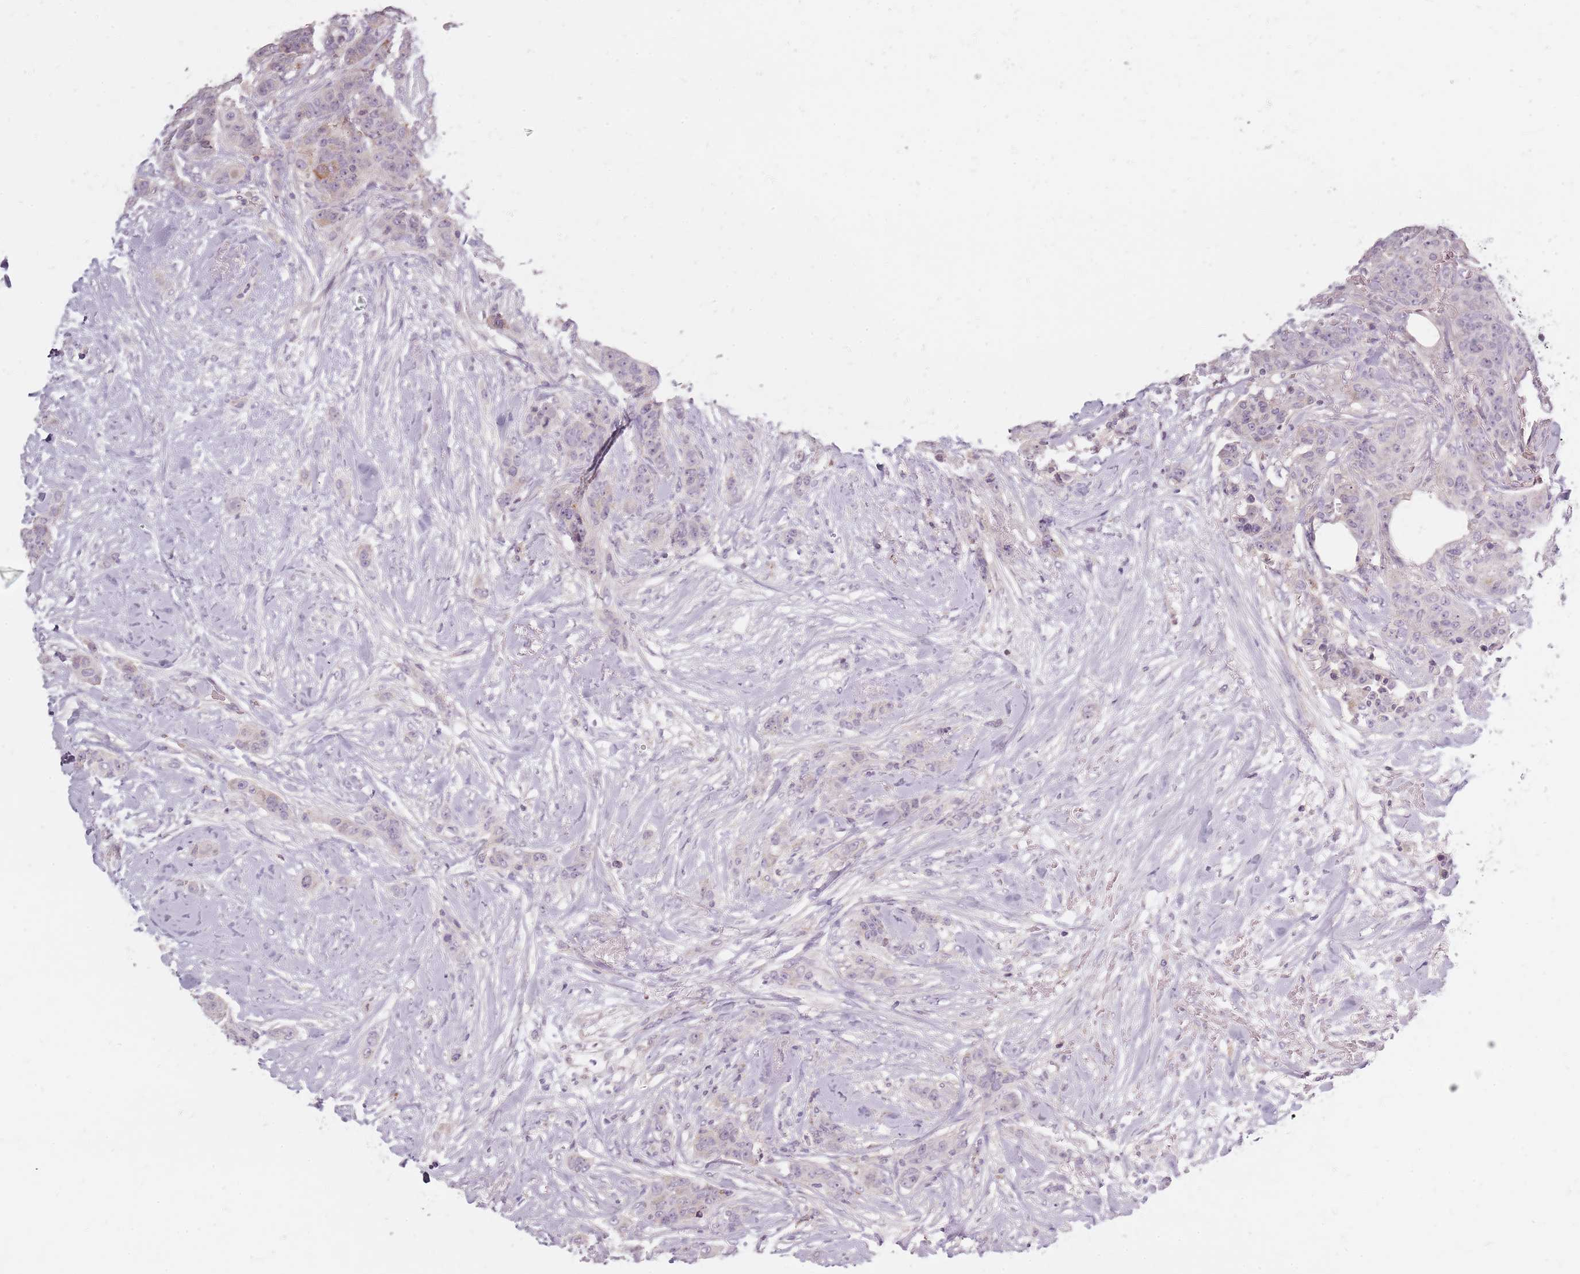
{"staining": {"intensity": "negative", "quantity": "none", "location": "none"}, "tissue": "breast cancer", "cell_type": "Tumor cells", "image_type": "cancer", "snomed": [{"axis": "morphology", "description": "Duct carcinoma"}, {"axis": "topography", "description": "Breast"}], "caption": "Immunohistochemistry (IHC) micrograph of breast cancer stained for a protein (brown), which shows no positivity in tumor cells. (IHC, brightfield microscopy, high magnification).", "gene": "SYNGR3", "patient": {"sex": "female", "age": 40}}